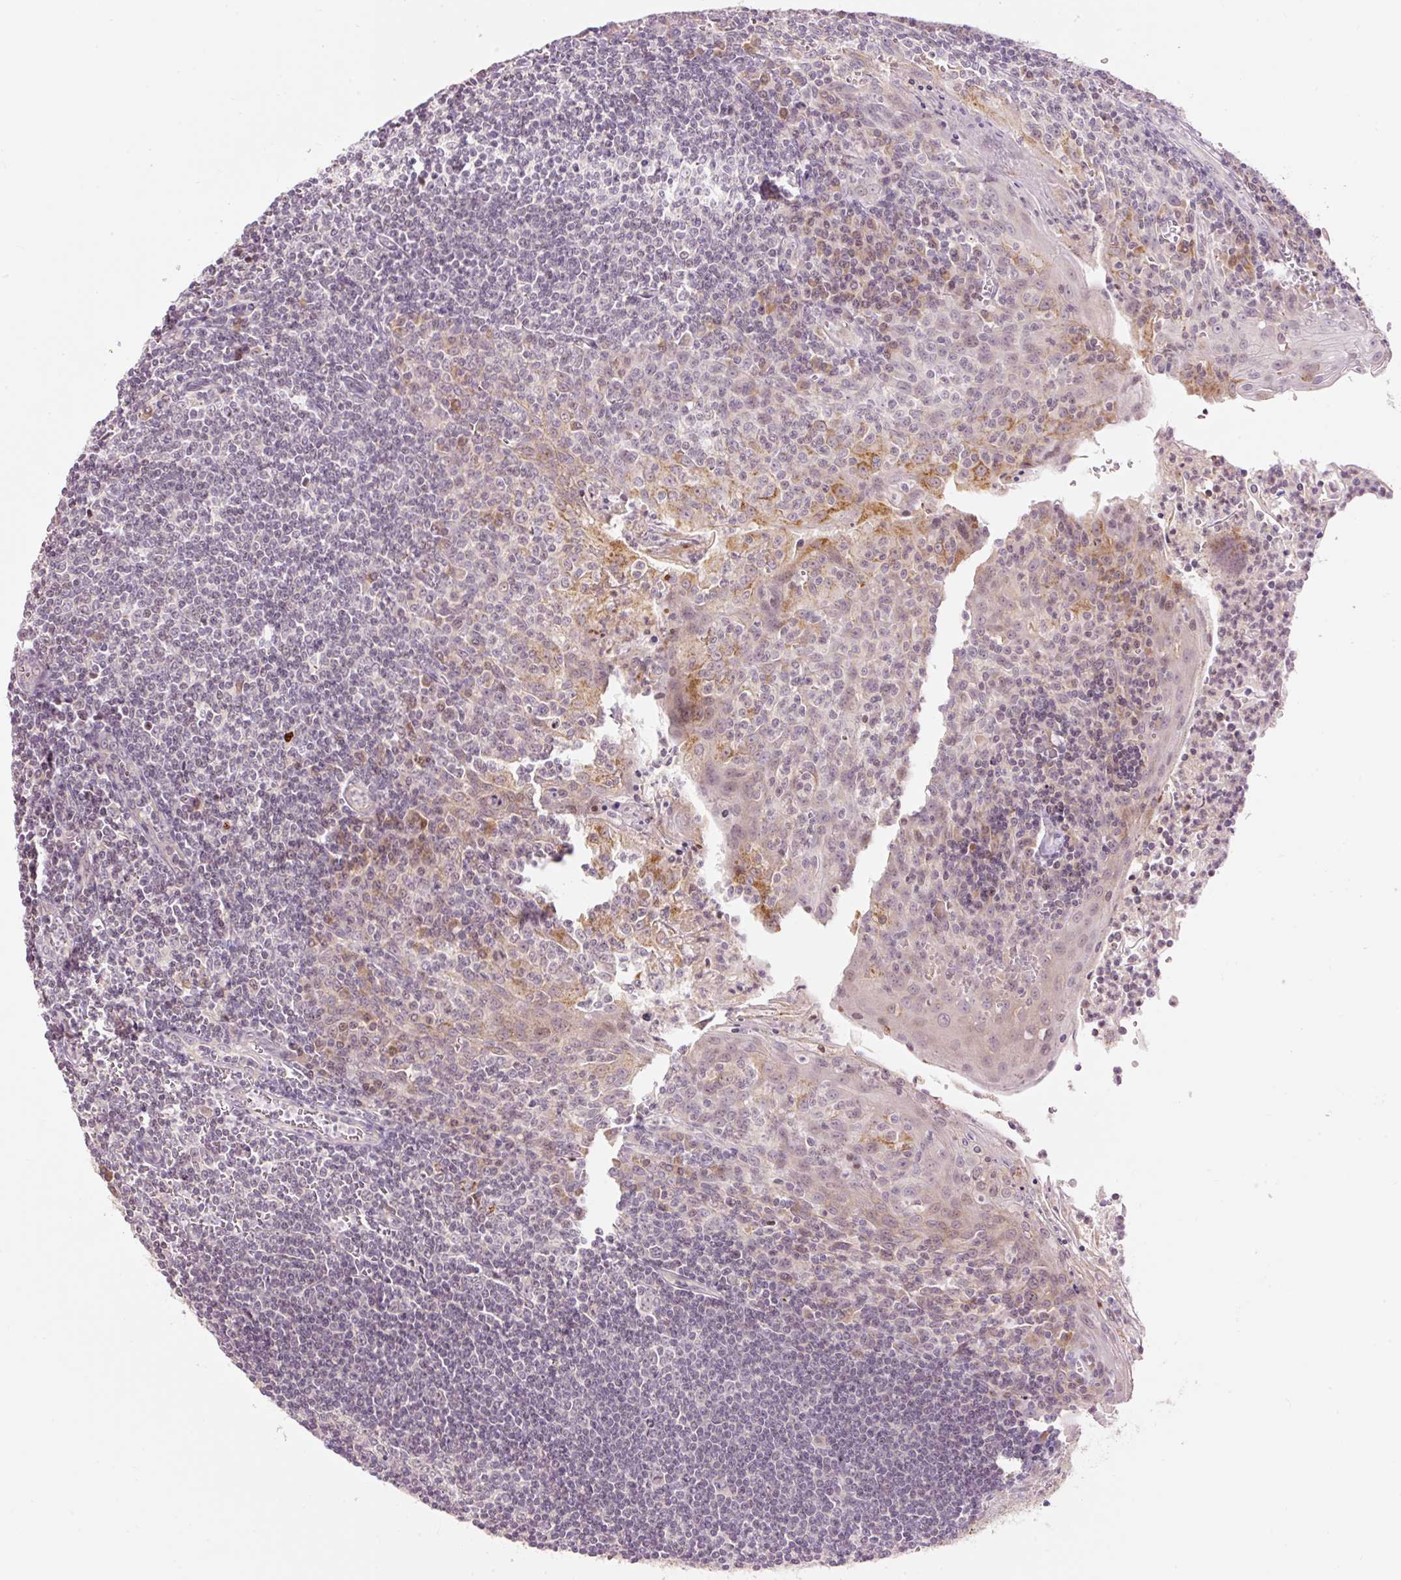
{"staining": {"intensity": "negative", "quantity": "none", "location": "none"}, "tissue": "tonsil", "cell_type": "Germinal center cells", "image_type": "normal", "snomed": [{"axis": "morphology", "description": "Normal tissue, NOS"}, {"axis": "topography", "description": "Tonsil"}], "caption": "High power microscopy micrograph of an immunohistochemistry image of normal tonsil, revealing no significant positivity in germinal center cells.", "gene": "ABHD11", "patient": {"sex": "male", "age": 27}}